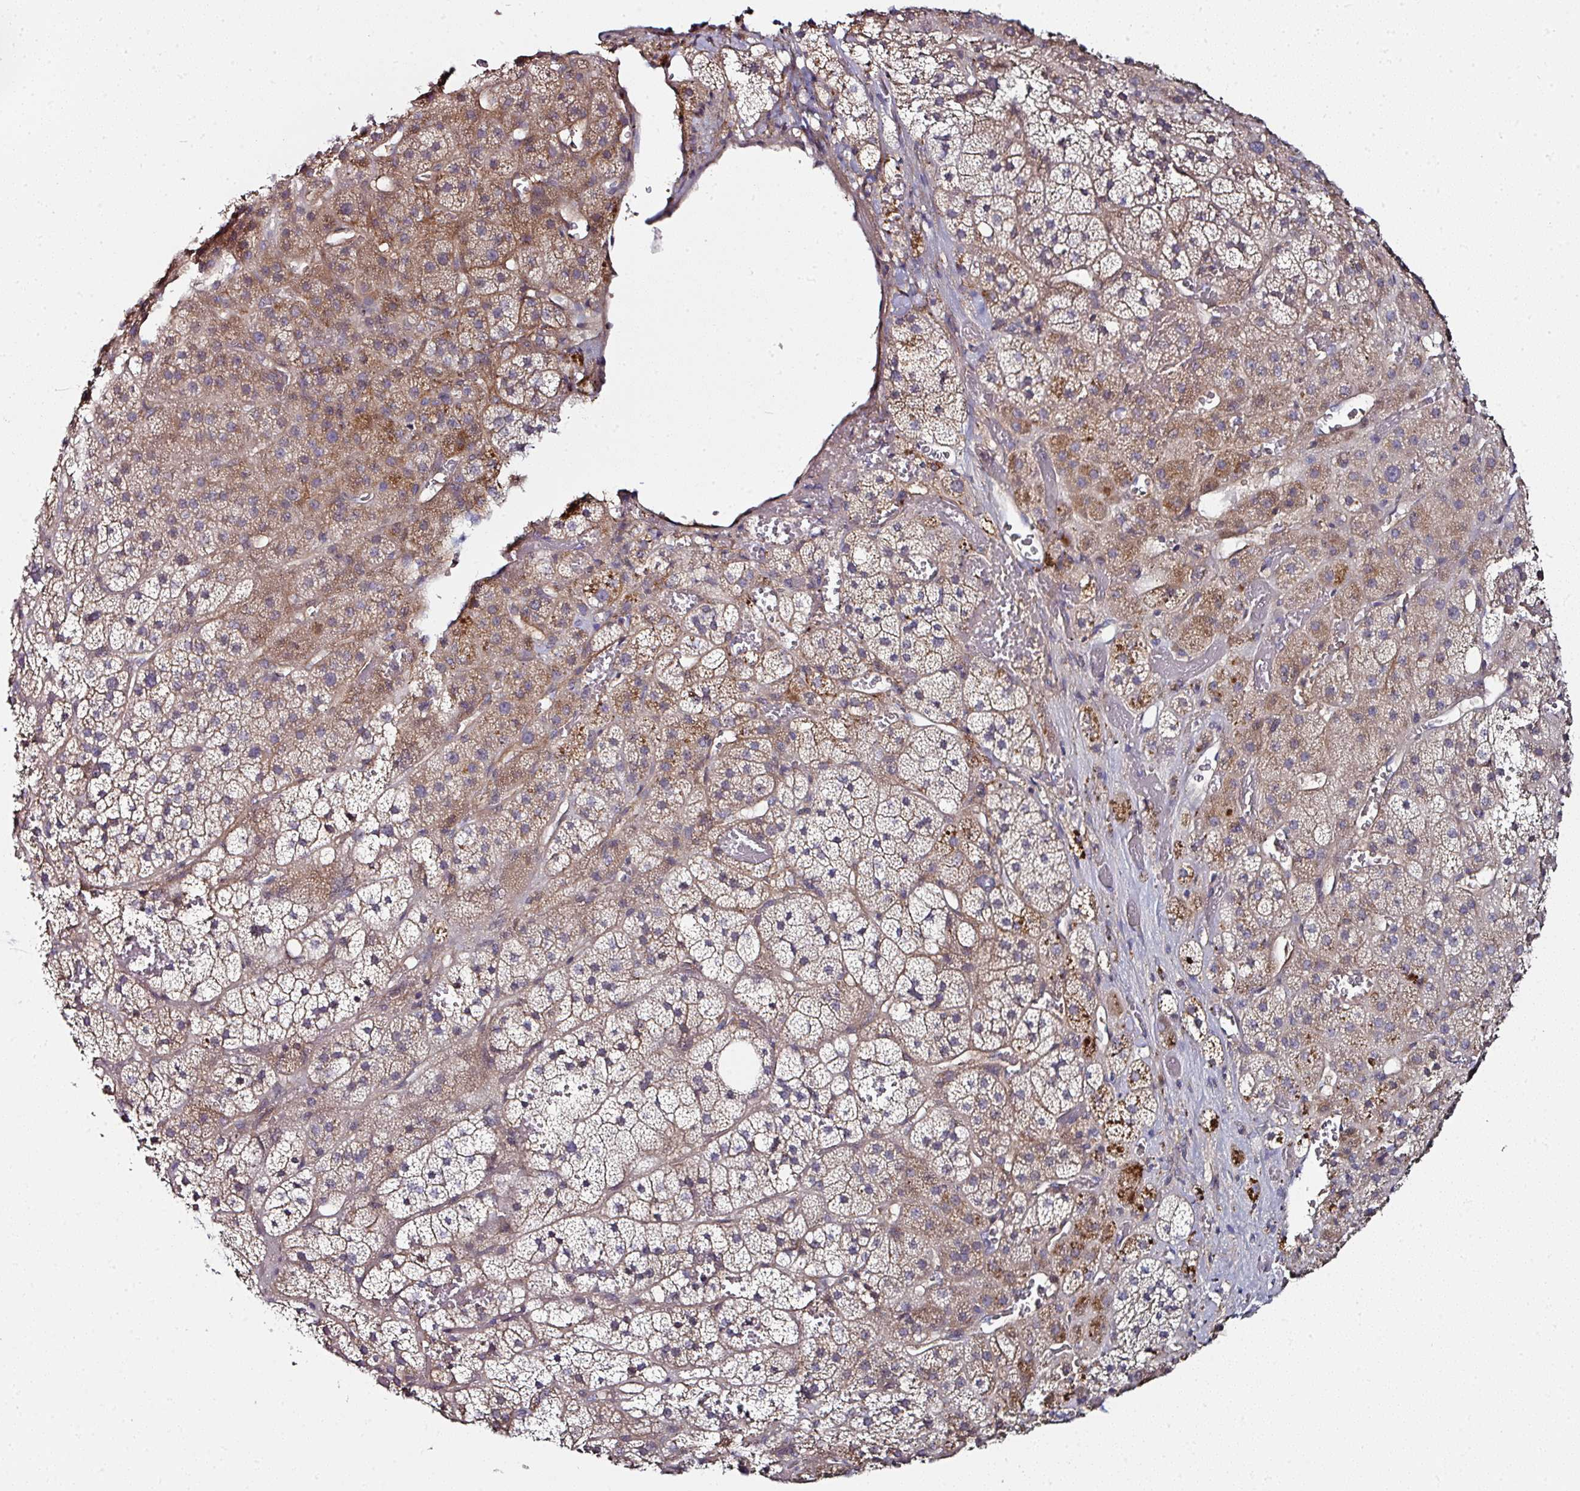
{"staining": {"intensity": "moderate", "quantity": "25%-75%", "location": "cytoplasmic/membranous"}, "tissue": "adrenal gland", "cell_type": "Glandular cells", "image_type": "normal", "snomed": [{"axis": "morphology", "description": "Normal tissue, NOS"}, {"axis": "topography", "description": "Adrenal gland"}], "caption": "An image of human adrenal gland stained for a protein displays moderate cytoplasmic/membranous brown staining in glandular cells.", "gene": "CTDSP2", "patient": {"sex": "male", "age": 57}}